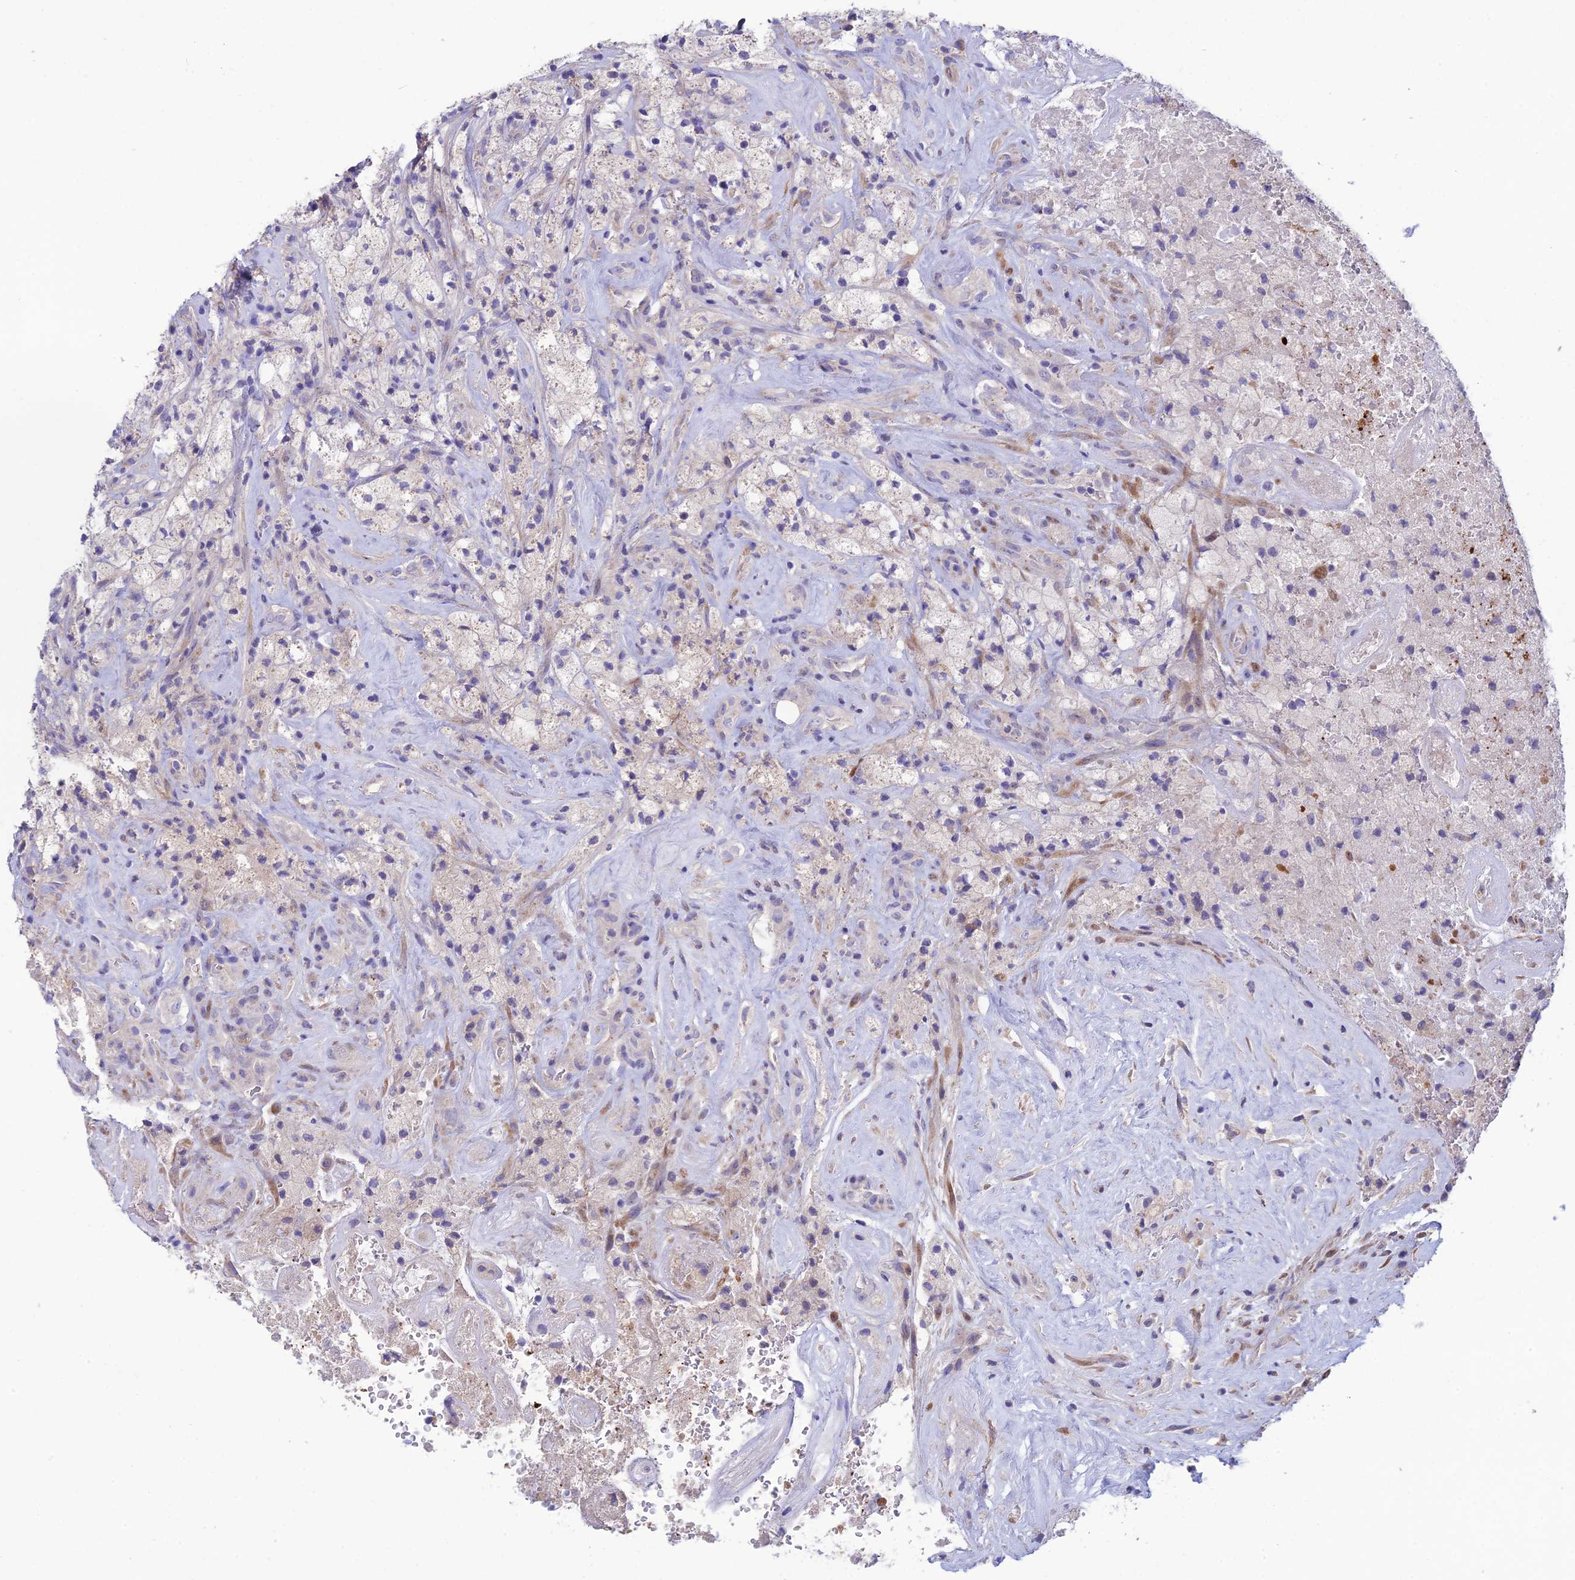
{"staining": {"intensity": "negative", "quantity": "none", "location": "none"}, "tissue": "glioma", "cell_type": "Tumor cells", "image_type": "cancer", "snomed": [{"axis": "morphology", "description": "Glioma, malignant, High grade"}, {"axis": "topography", "description": "Brain"}], "caption": "Immunohistochemistry image of neoplastic tissue: malignant glioma (high-grade) stained with DAB (3,3'-diaminobenzidine) demonstrates no significant protein staining in tumor cells. (DAB immunohistochemistry (IHC) with hematoxylin counter stain).", "gene": "XPO7", "patient": {"sex": "male", "age": 69}}